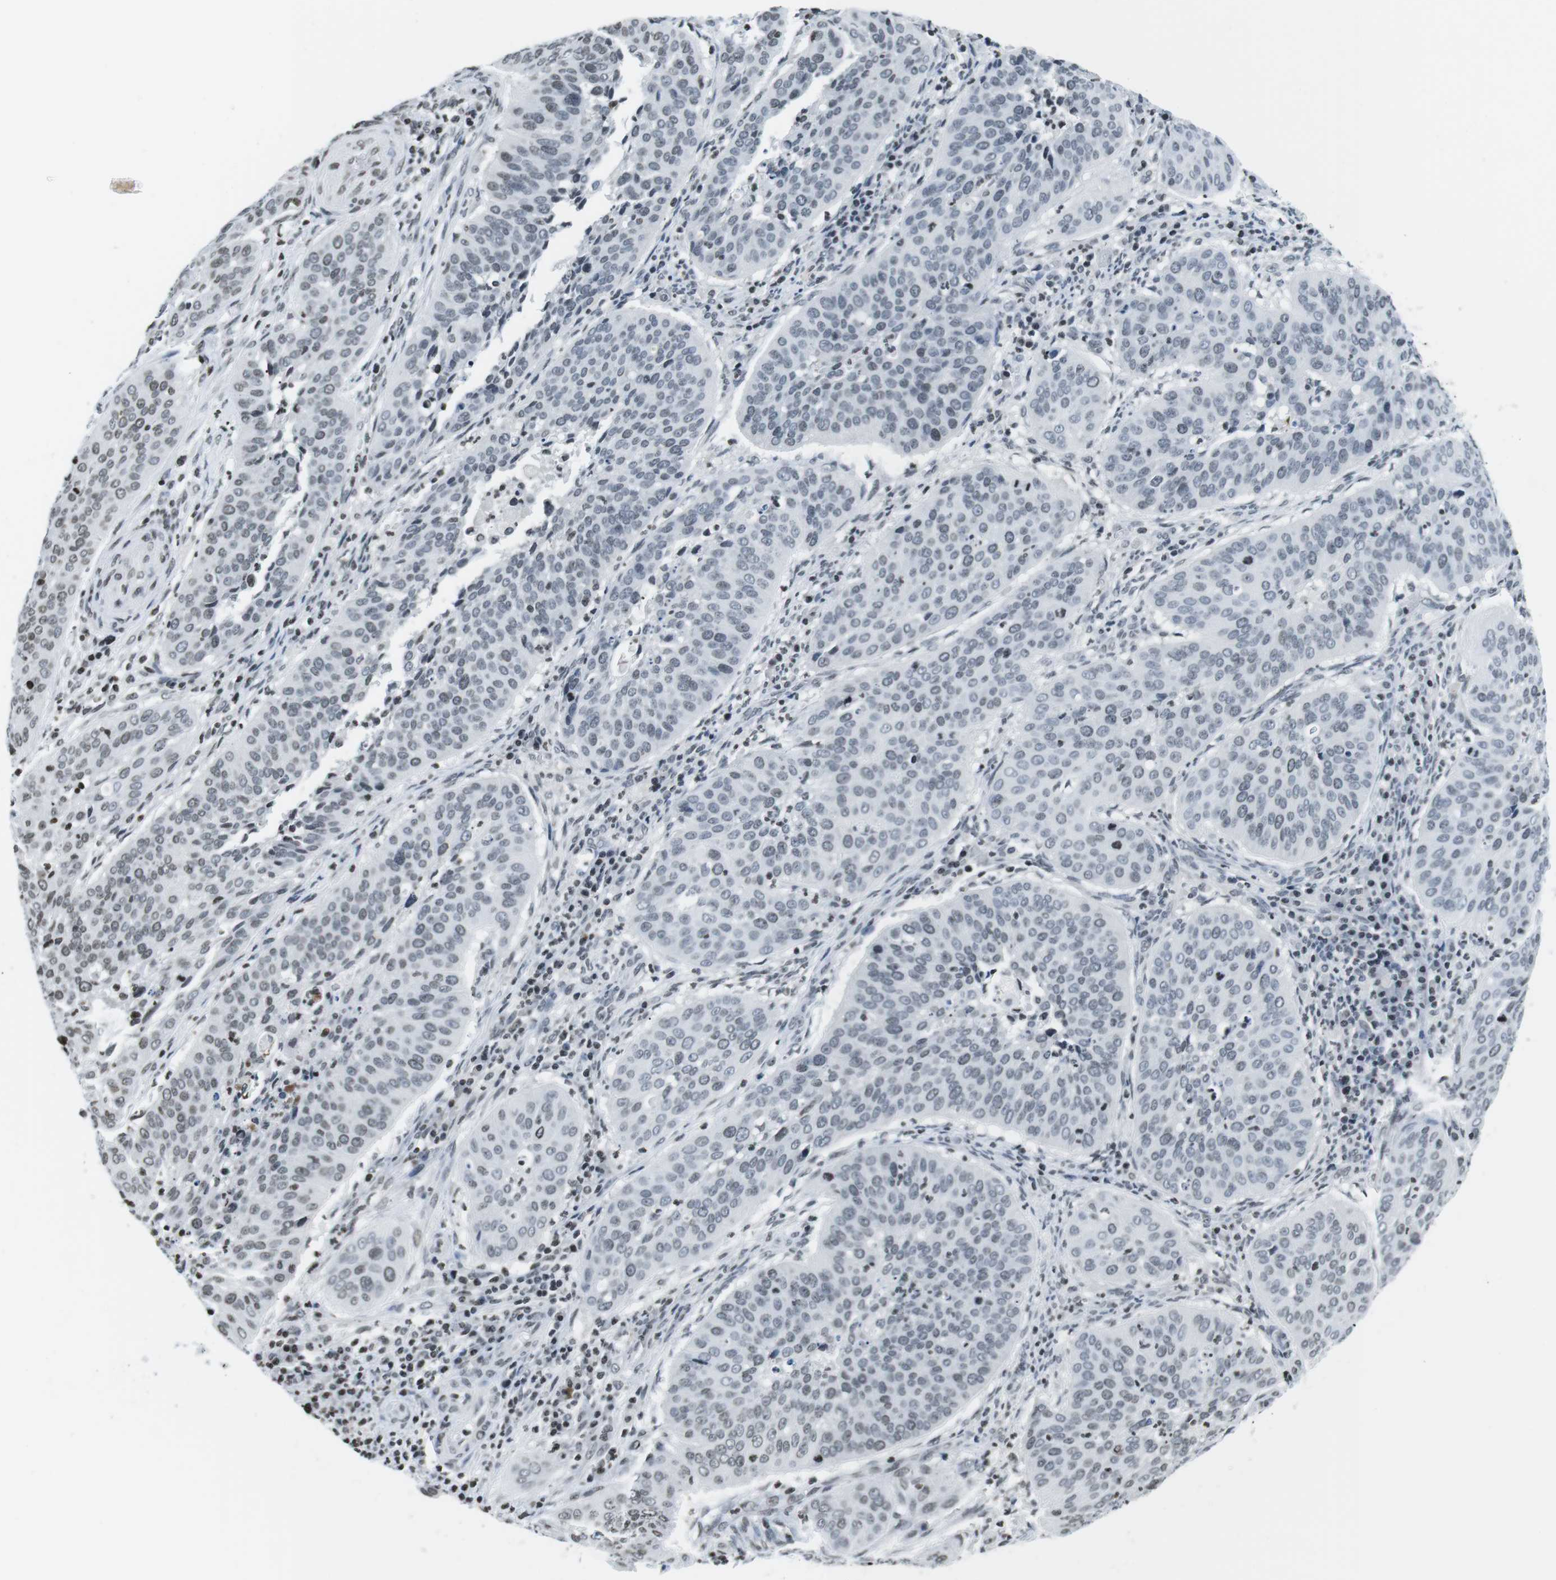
{"staining": {"intensity": "negative", "quantity": "none", "location": "none"}, "tissue": "cervical cancer", "cell_type": "Tumor cells", "image_type": "cancer", "snomed": [{"axis": "morphology", "description": "Normal tissue, NOS"}, {"axis": "morphology", "description": "Squamous cell carcinoma, NOS"}, {"axis": "topography", "description": "Cervix"}], "caption": "The photomicrograph shows no significant expression in tumor cells of cervical squamous cell carcinoma.", "gene": "E2F2", "patient": {"sex": "female", "age": 39}}